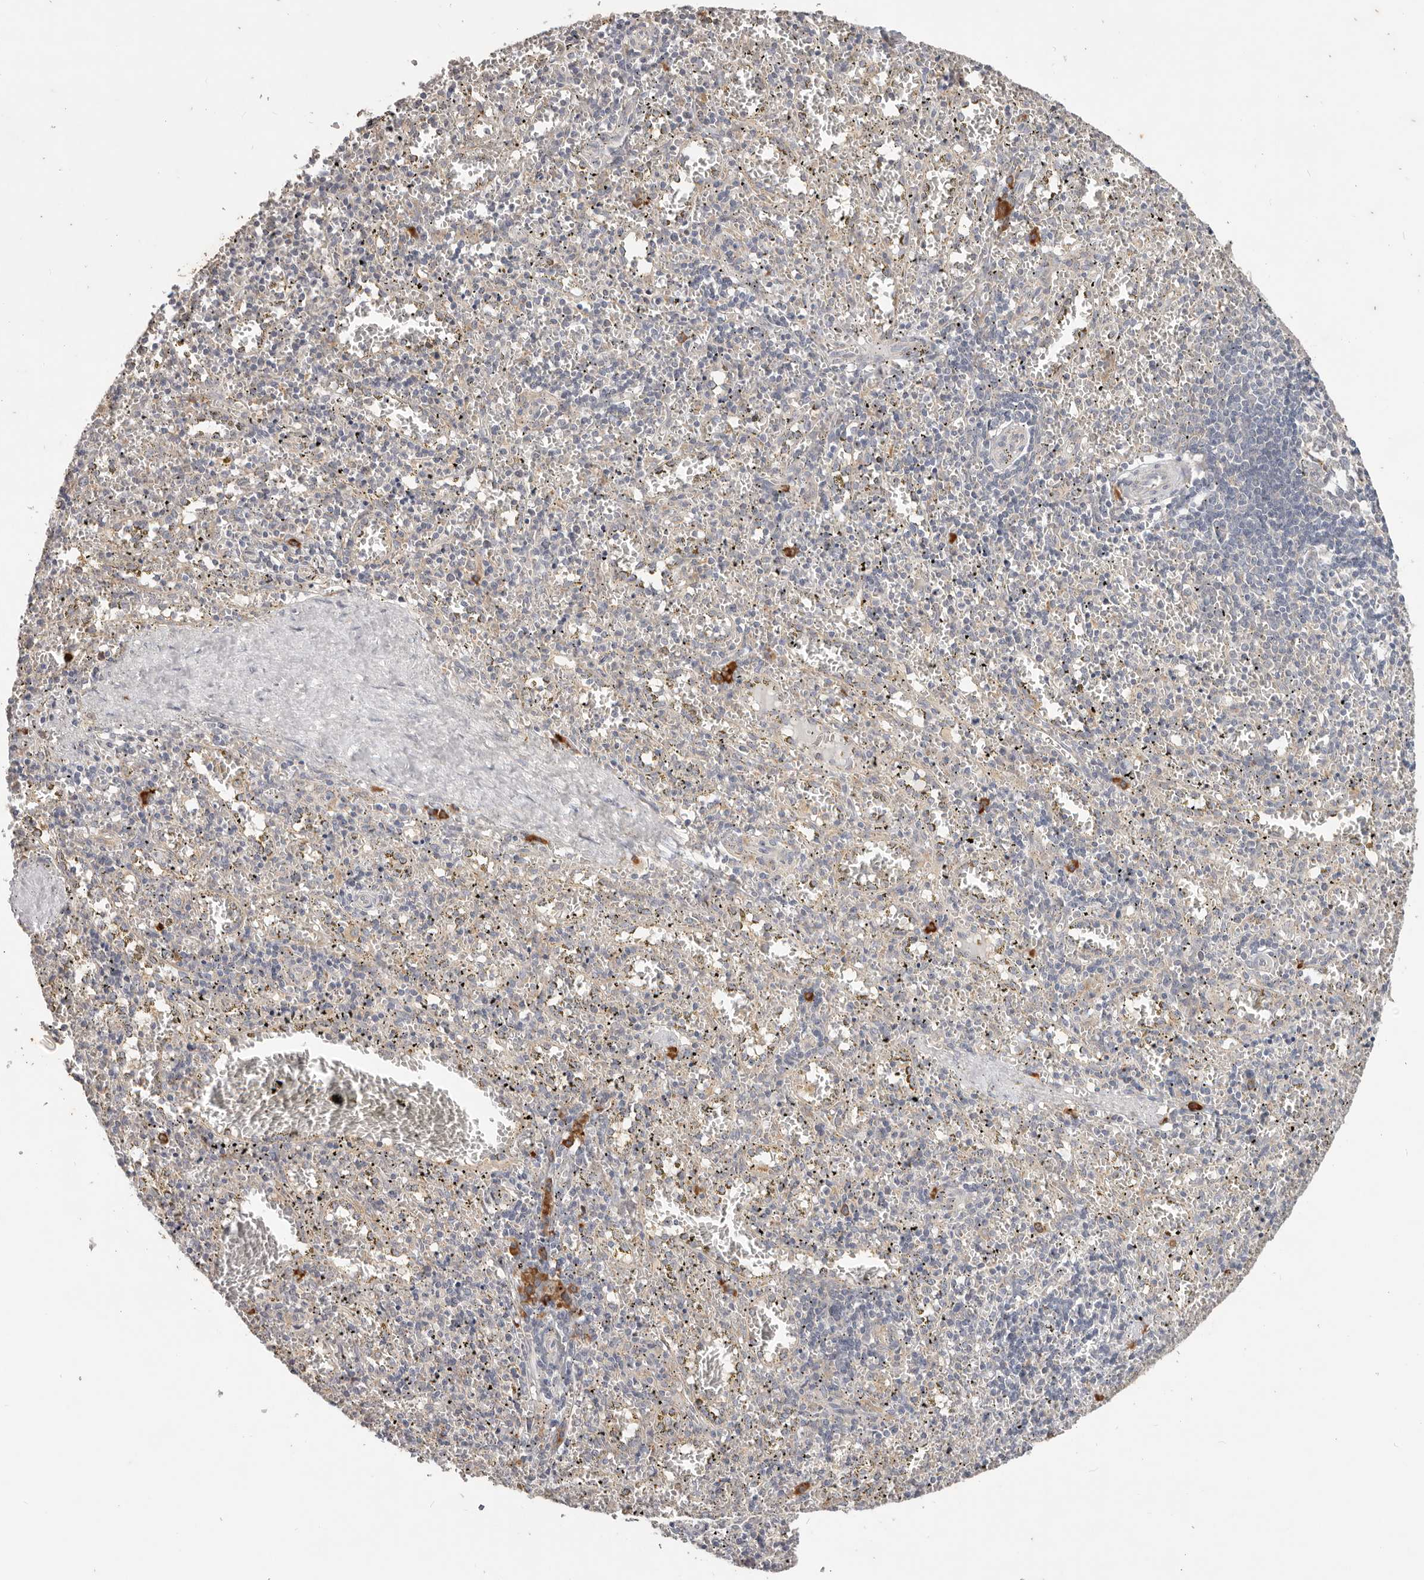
{"staining": {"intensity": "strong", "quantity": "<25%", "location": "cytoplasmic/membranous"}, "tissue": "spleen", "cell_type": "Cells in red pulp", "image_type": "normal", "snomed": [{"axis": "morphology", "description": "Normal tissue, NOS"}, {"axis": "topography", "description": "Spleen"}], "caption": "A medium amount of strong cytoplasmic/membranous positivity is appreciated in approximately <25% of cells in red pulp in benign spleen.", "gene": "WDR77", "patient": {"sex": "male", "age": 11}}